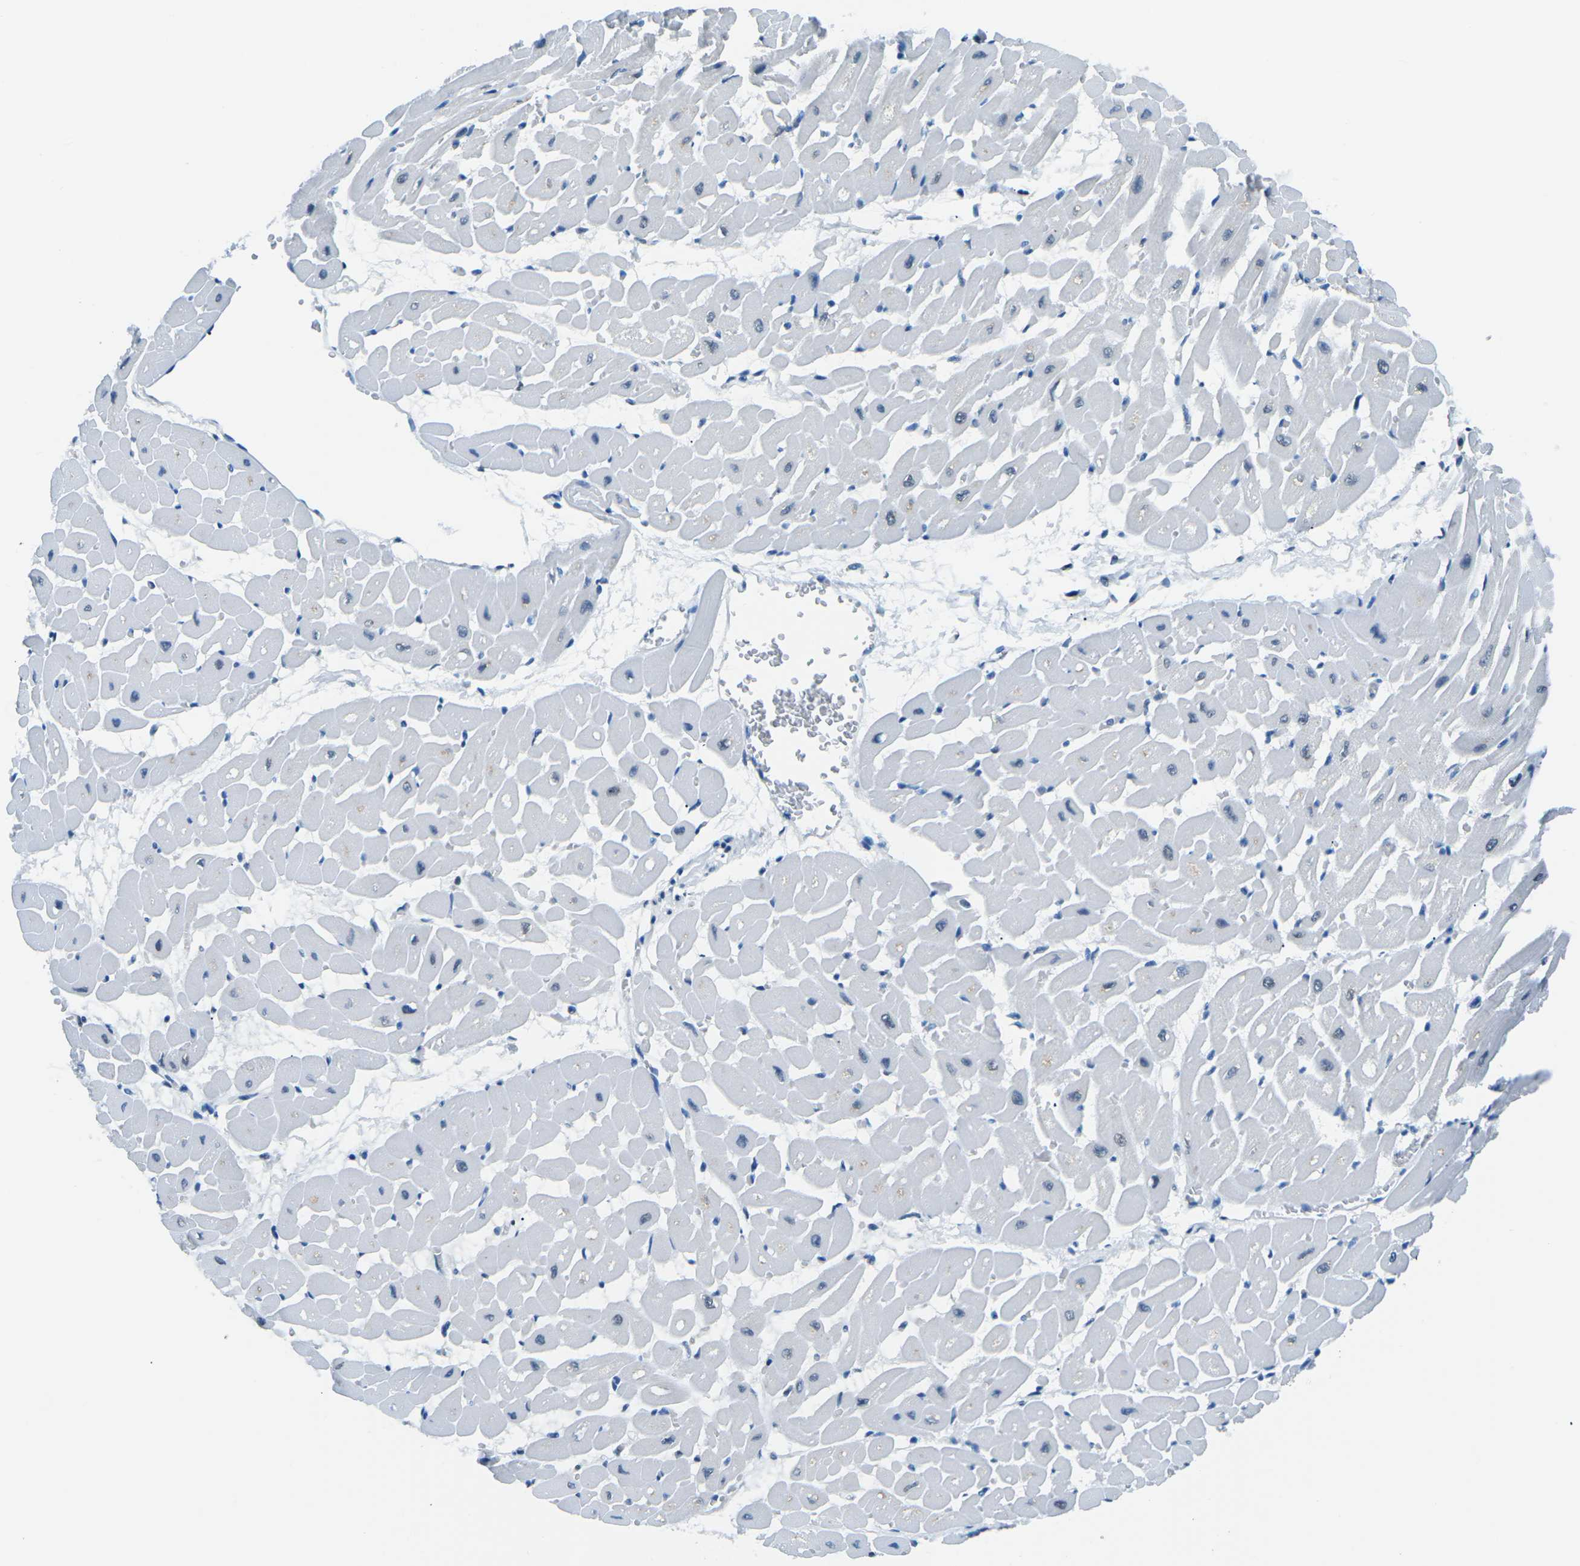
{"staining": {"intensity": "negative", "quantity": "none", "location": "none"}, "tissue": "heart muscle", "cell_type": "Cardiomyocytes", "image_type": "normal", "snomed": [{"axis": "morphology", "description": "Normal tissue, NOS"}, {"axis": "topography", "description": "Heart"}], "caption": "Photomicrograph shows no significant protein positivity in cardiomyocytes of benign heart muscle.", "gene": "CELF2", "patient": {"sex": "male", "age": 45}}